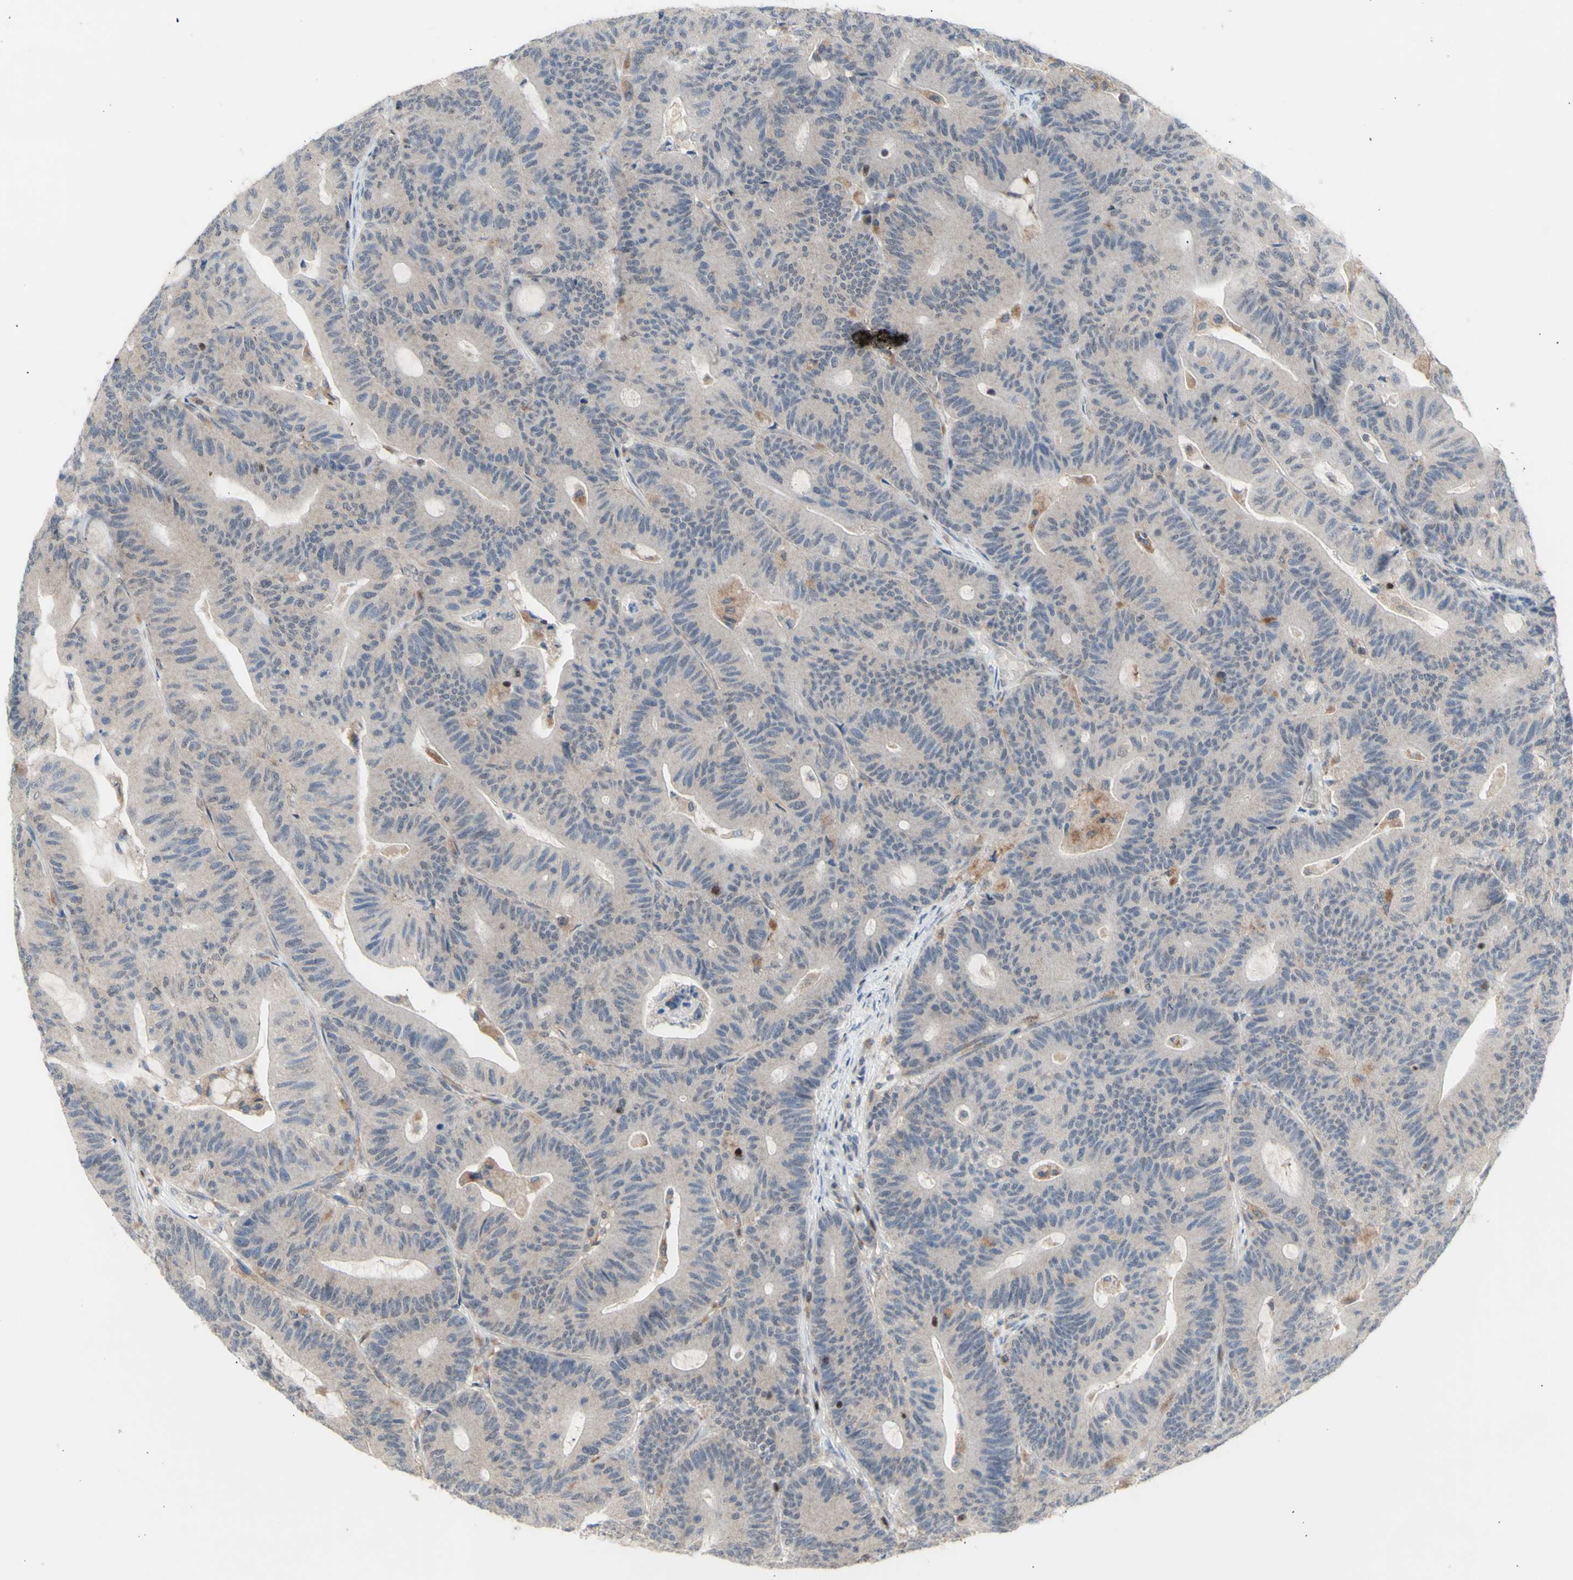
{"staining": {"intensity": "weak", "quantity": ">75%", "location": "cytoplasmic/membranous"}, "tissue": "colorectal cancer", "cell_type": "Tumor cells", "image_type": "cancer", "snomed": [{"axis": "morphology", "description": "Adenocarcinoma, NOS"}, {"axis": "topography", "description": "Colon"}], "caption": "Colorectal cancer (adenocarcinoma) tissue demonstrates weak cytoplasmic/membranous positivity in about >75% of tumor cells", "gene": "NLRP1", "patient": {"sex": "female", "age": 84}}